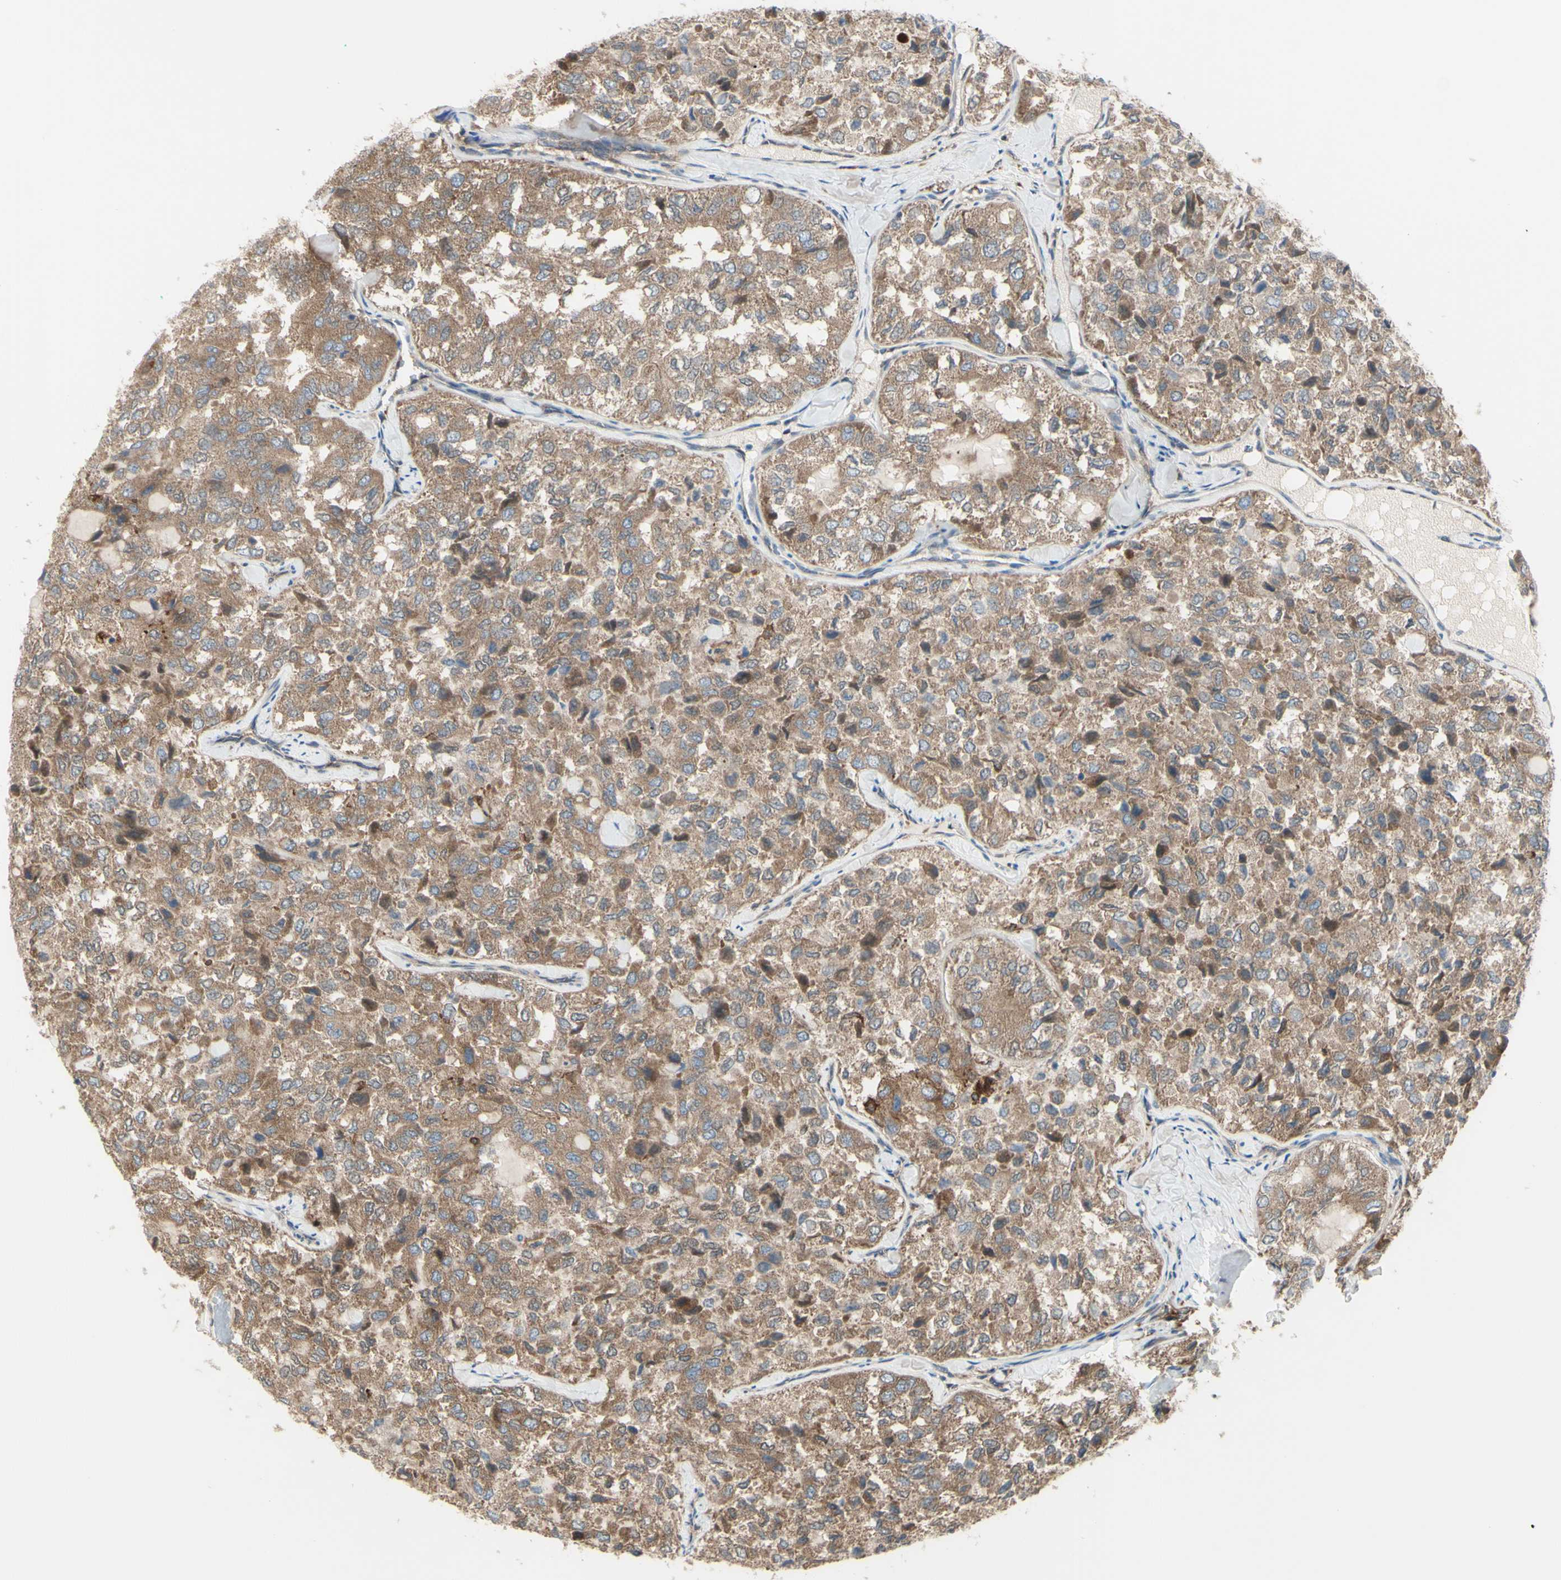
{"staining": {"intensity": "moderate", "quantity": ">75%", "location": "cytoplasmic/membranous"}, "tissue": "thyroid cancer", "cell_type": "Tumor cells", "image_type": "cancer", "snomed": [{"axis": "morphology", "description": "Follicular adenoma carcinoma, NOS"}, {"axis": "topography", "description": "Thyroid gland"}], "caption": "Thyroid cancer (follicular adenoma carcinoma) stained with a protein marker demonstrates moderate staining in tumor cells.", "gene": "IGSF9B", "patient": {"sex": "male", "age": 75}}